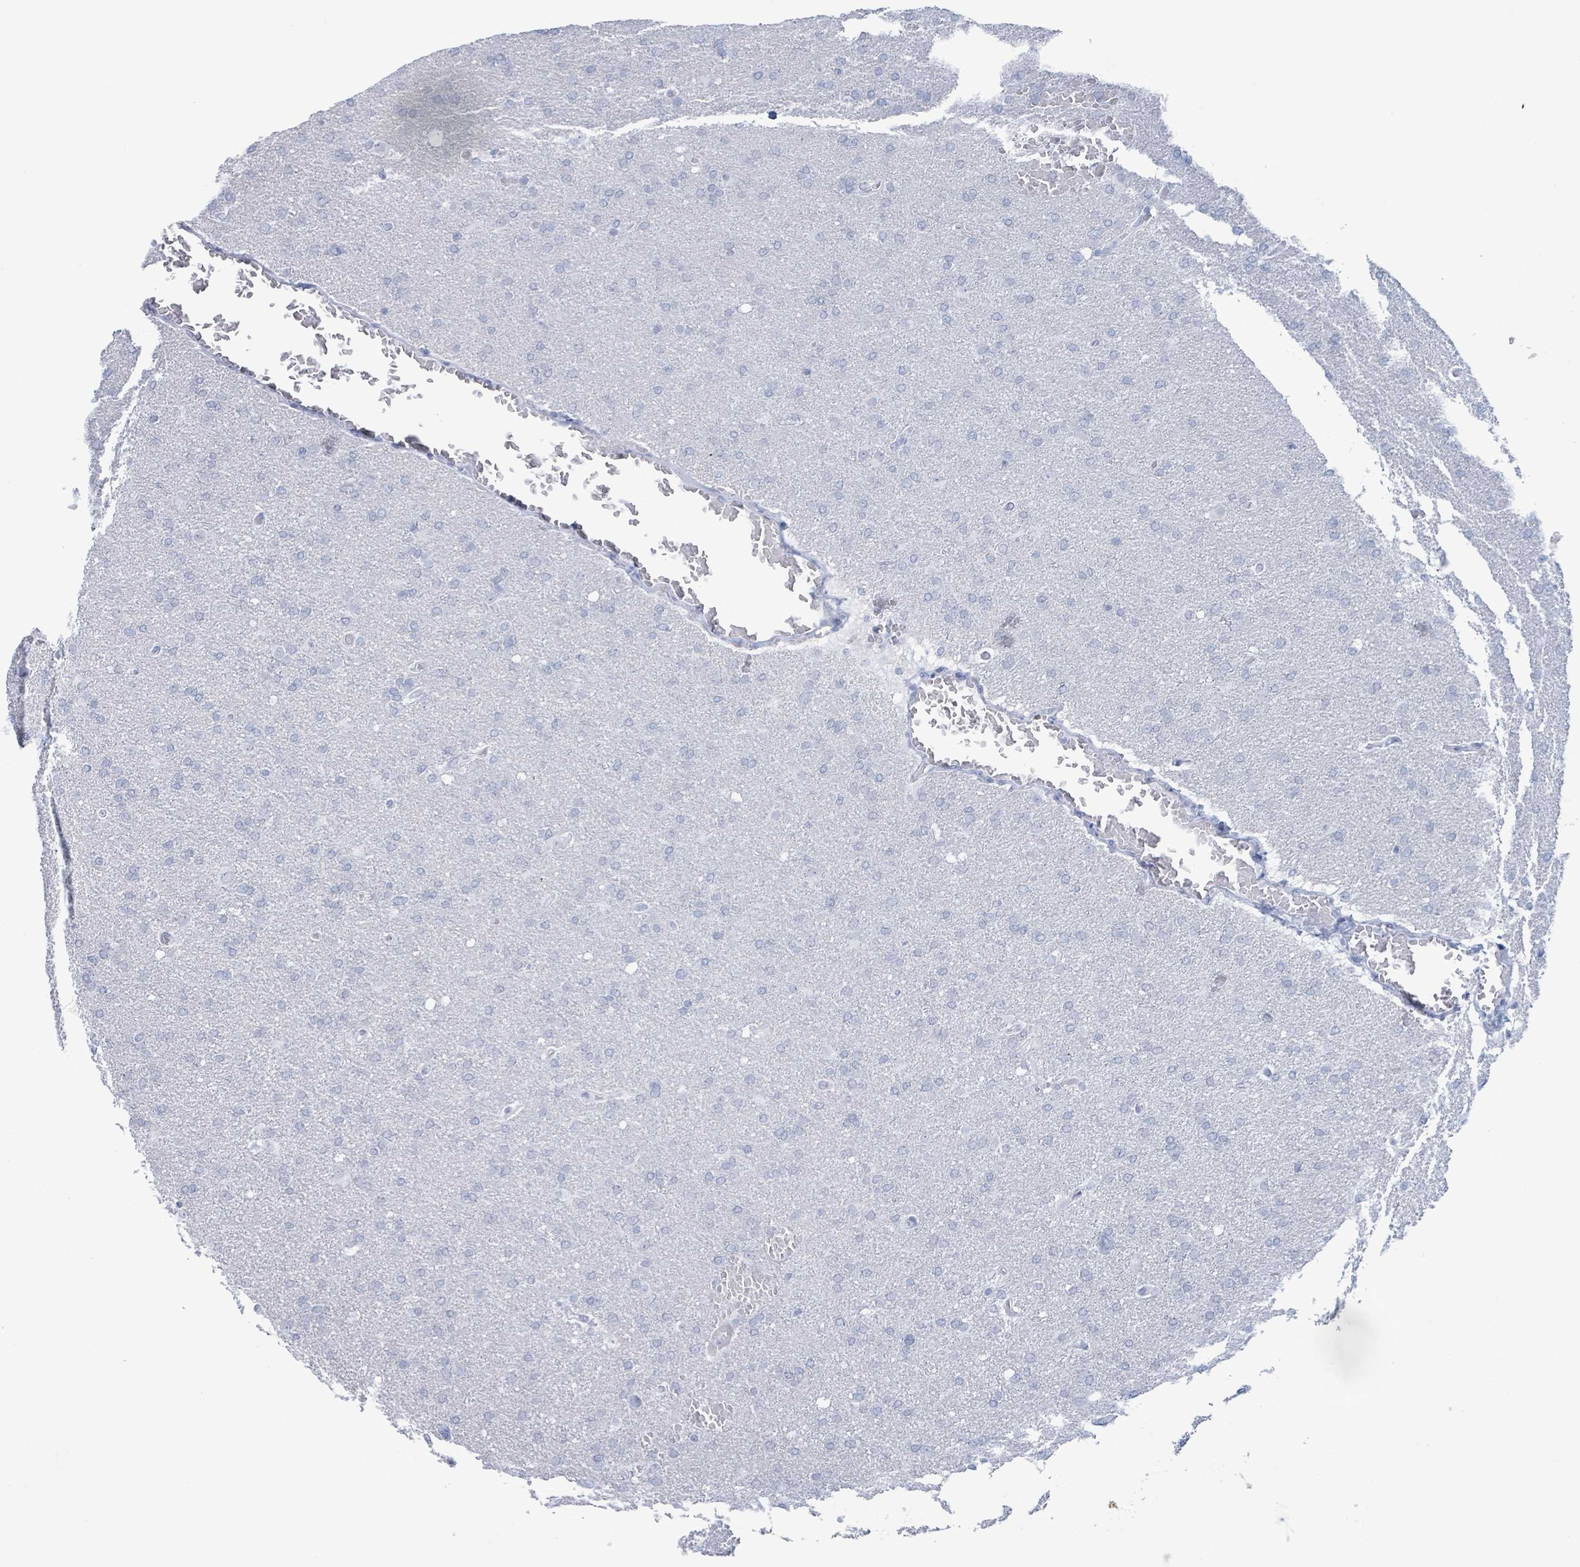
{"staining": {"intensity": "negative", "quantity": "none", "location": "none"}, "tissue": "glioma", "cell_type": "Tumor cells", "image_type": "cancer", "snomed": [{"axis": "morphology", "description": "Glioma, malignant, High grade"}, {"axis": "topography", "description": "Cerebral cortex"}], "caption": "DAB (3,3'-diaminobenzidine) immunohistochemical staining of malignant high-grade glioma shows no significant staining in tumor cells. The staining was performed using DAB to visualize the protein expression in brown, while the nuclei were stained in blue with hematoxylin (Magnification: 20x).", "gene": "KRT8", "patient": {"sex": "female", "age": 36}}